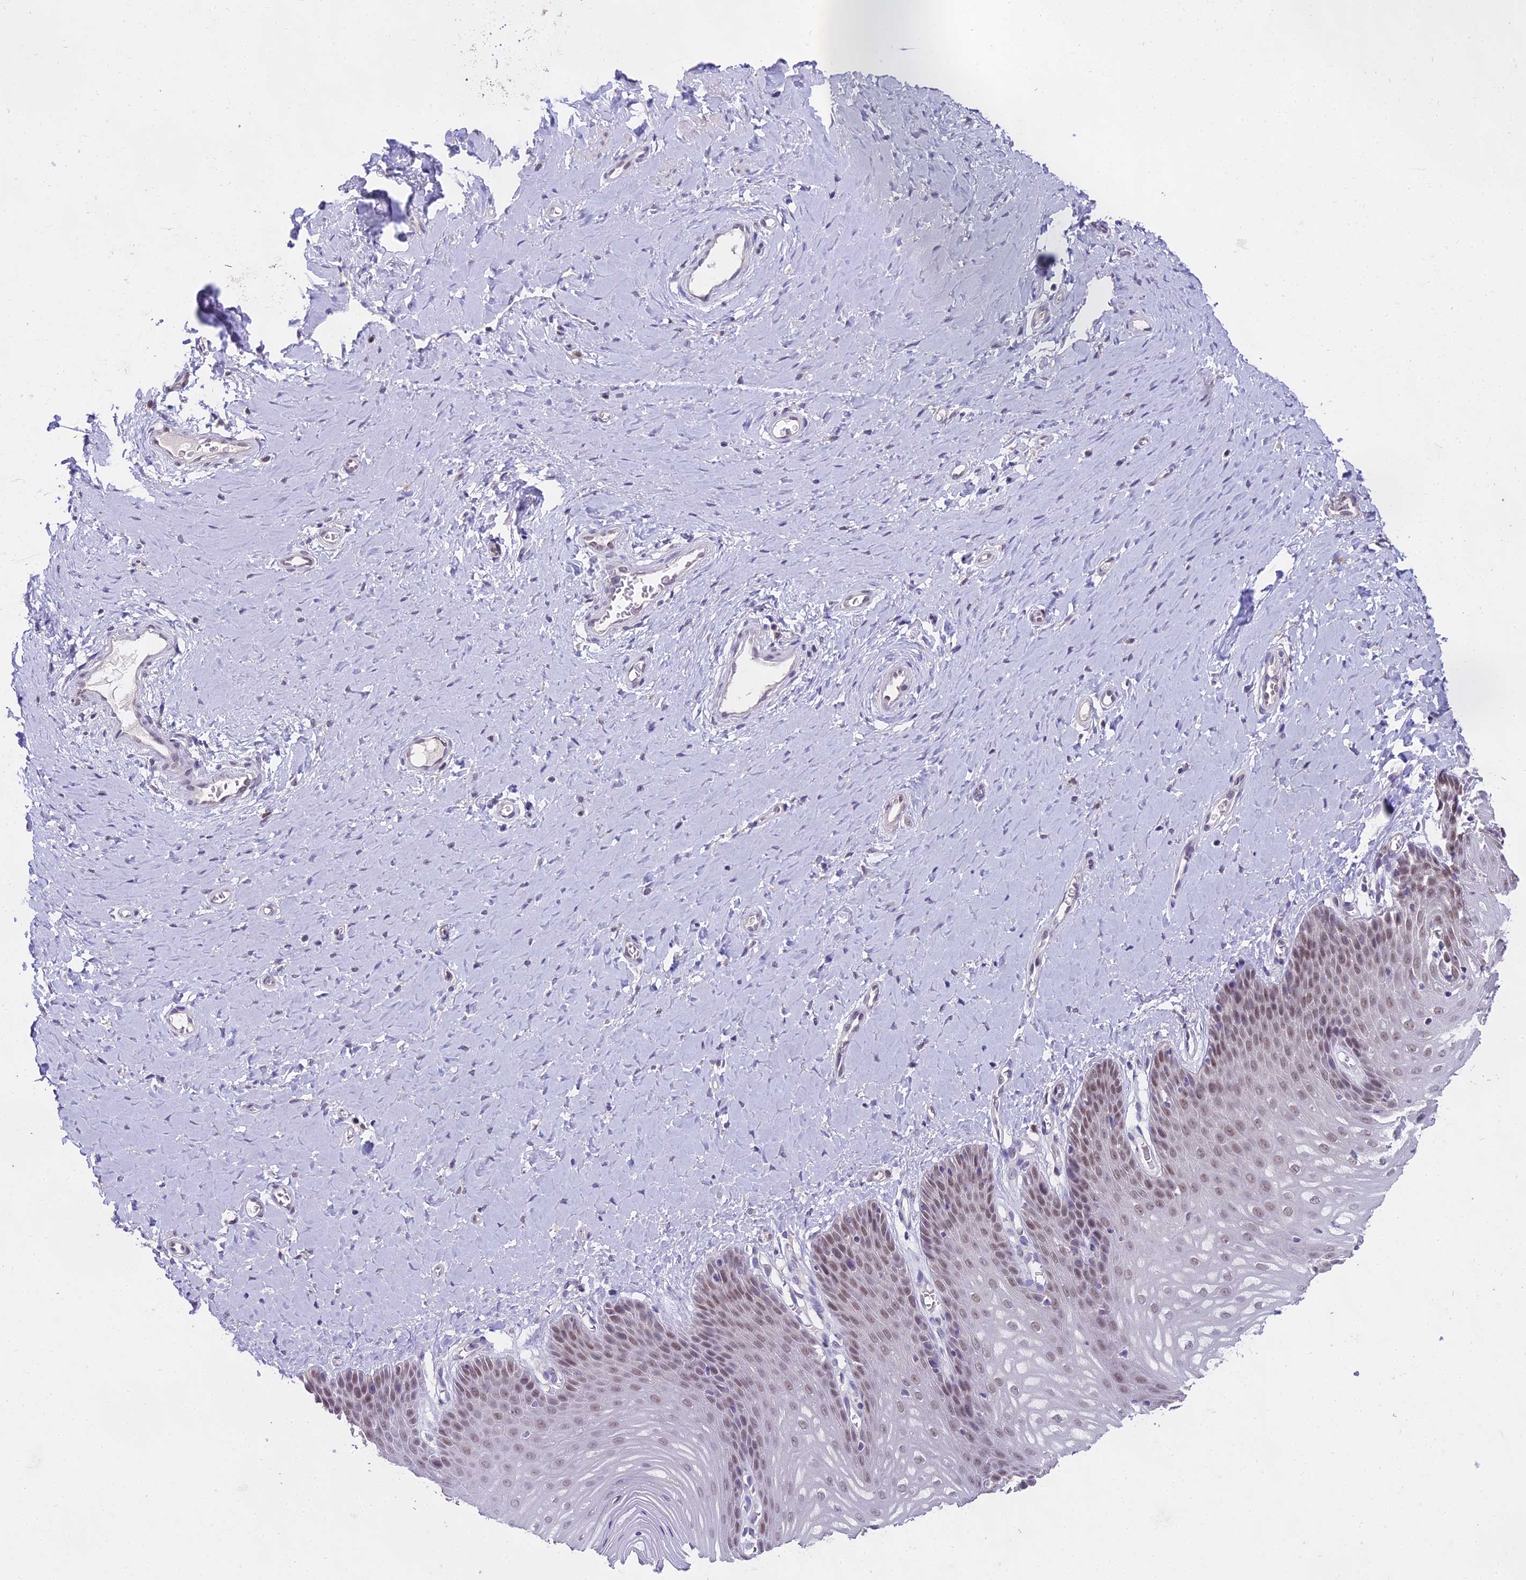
{"staining": {"intensity": "moderate", "quantity": "25%-75%", "location": "nuclear"}, "tissue": "vagina", "cell_type": "Squamous epithelial cells", "image_type": "normal", "snomed": [{"axis": "morphology", "description": "Normal tissue, NOS"}, {"axis": "topography", "description": "Vagina"}], "caption": "Protein expression analysis of benign vagina shows moderate nuclear expression in about 25%-75% of squamous epithelial cells. Using DAB (3,3'-diaminobenzidine) (brown) and hematoxylin (blue) stains, captured at high magnification using brightfield microscopy.", "gene": "MAT2A", "patient": {"sex": "female", "age": 65}}